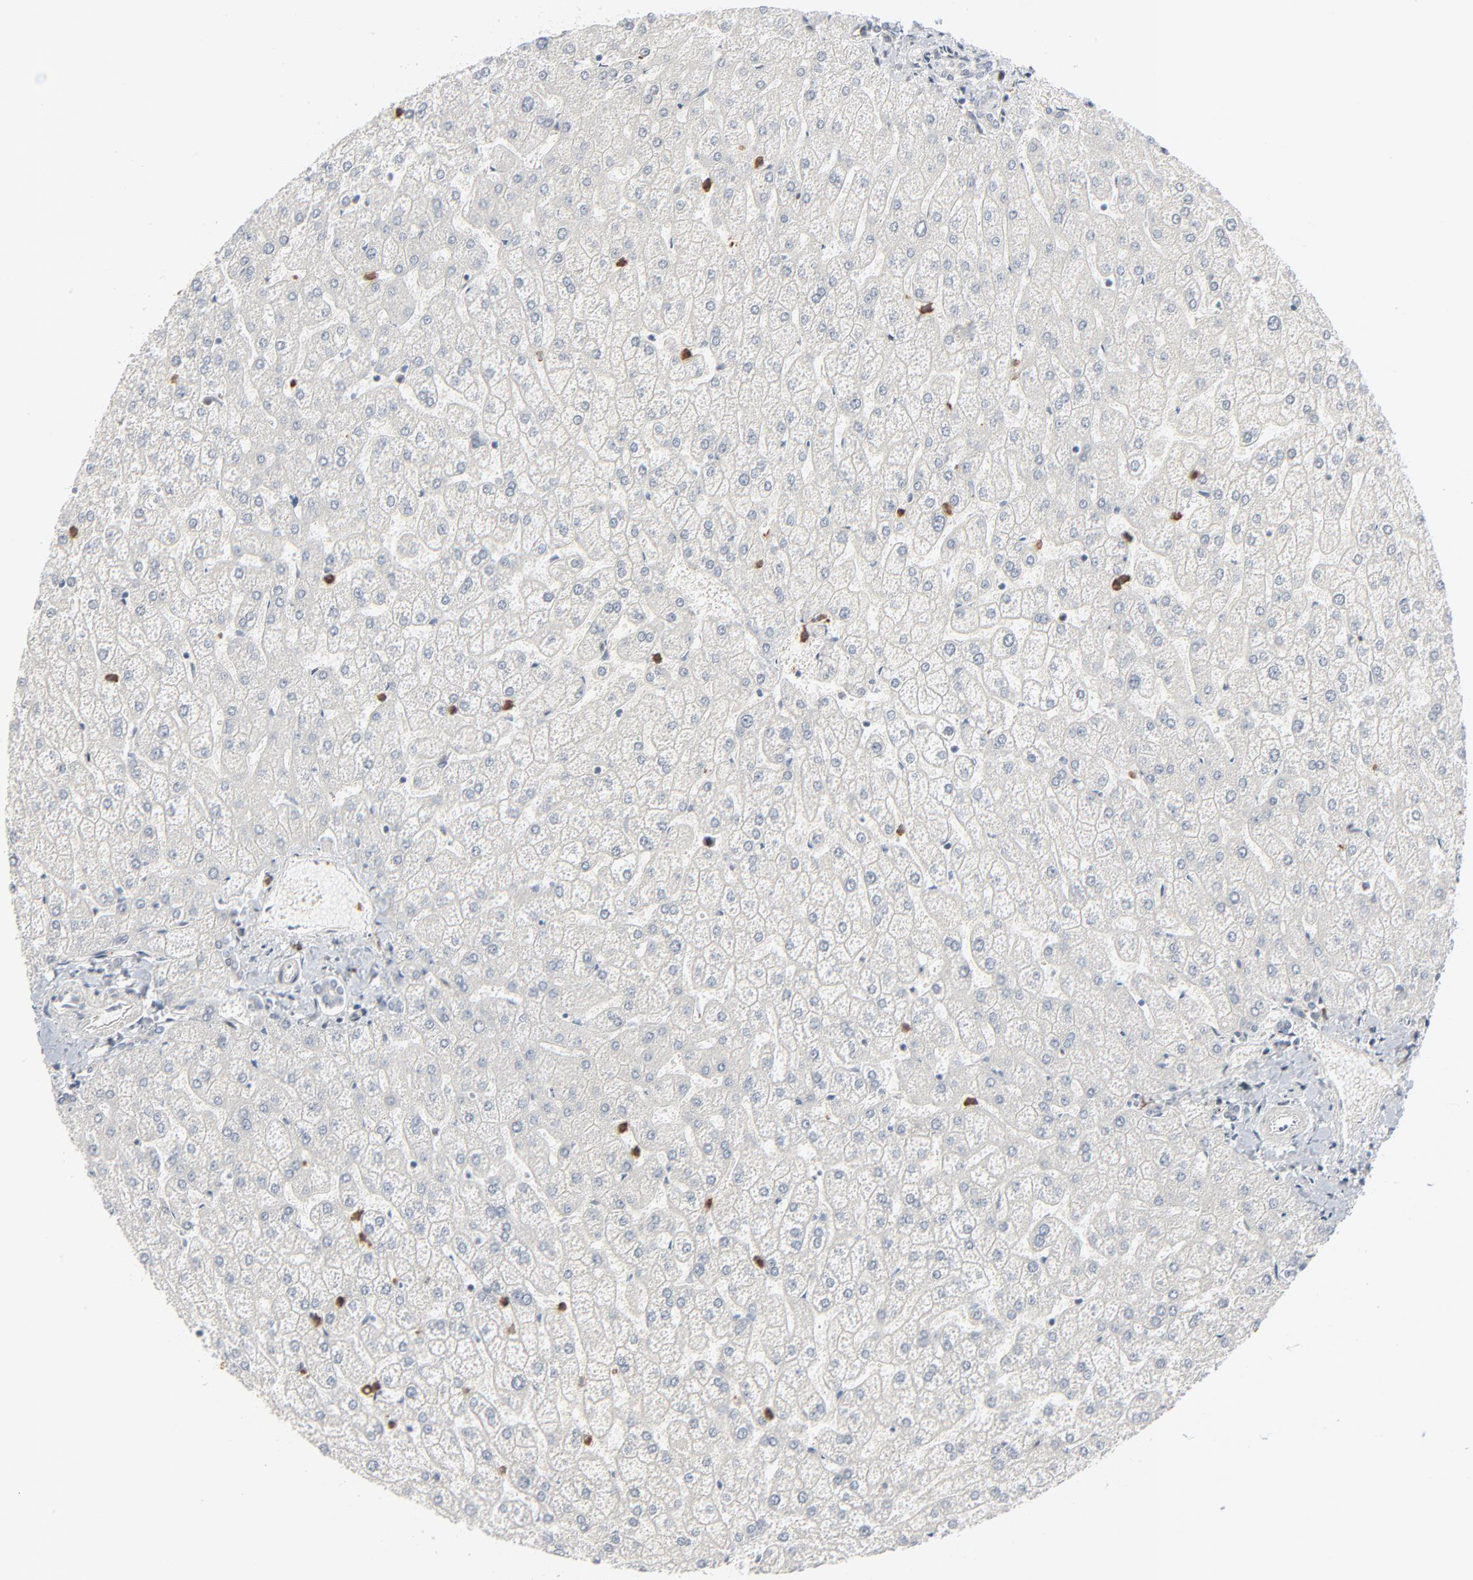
{"staining": {"intensity": "negative", "quantity": "none", "location": "none"}, "tissue": "liver", "cell_type": "Cholangiocytes", "image_type": "normal", "snomed": [{"axis": "morphology", "description": "Normal tissue, NOS"}, {"axis": "topography", "description": "Liver"}], "caption": "Immunohistochemical staining of benign human liver shows no significant staining in cholangiocytes.", "gene": "CUX1", "patient": {"sex": "female", "age": 32}}